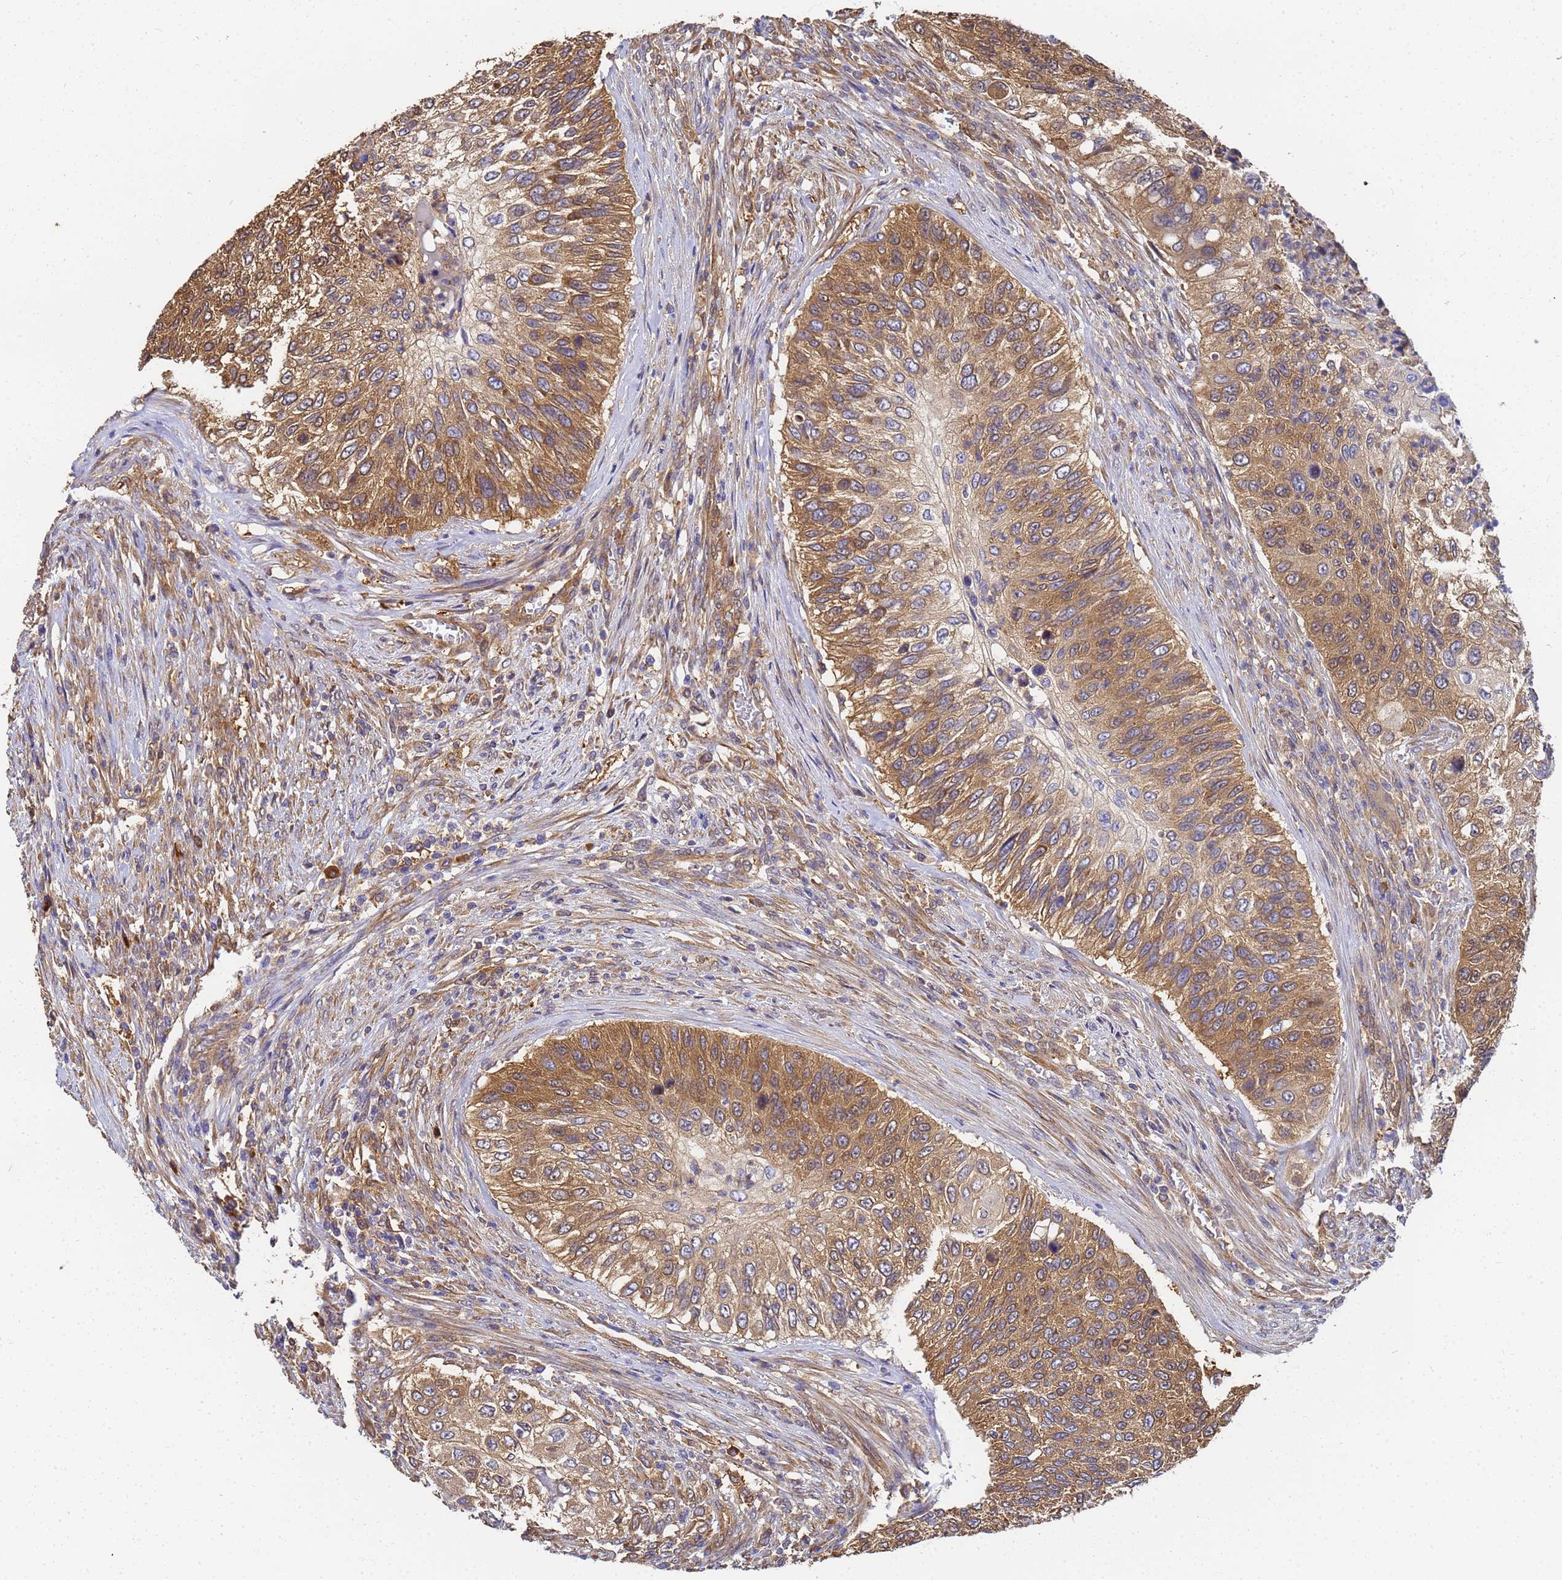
{"staining": {"intensity": "moderate", "quantity": ">75%", "location": "cytoplasmic/membranous"}, "tissue": "urothelial cancer", "cell_type": "Tumor cells", "image_type": "cancer", "snomed": [{"axis": "morphology", "description": "Urothelial carcinoma, High grade"}, {"axis": "topography", "description": "Urinary bladder"}], "caption": "Human urothelial cancer stained with a protein marker demonstrates moderate staining in tumor cells.", "gene": "NME1-NME2", "patient": {"sex": "female", "age": 60}}